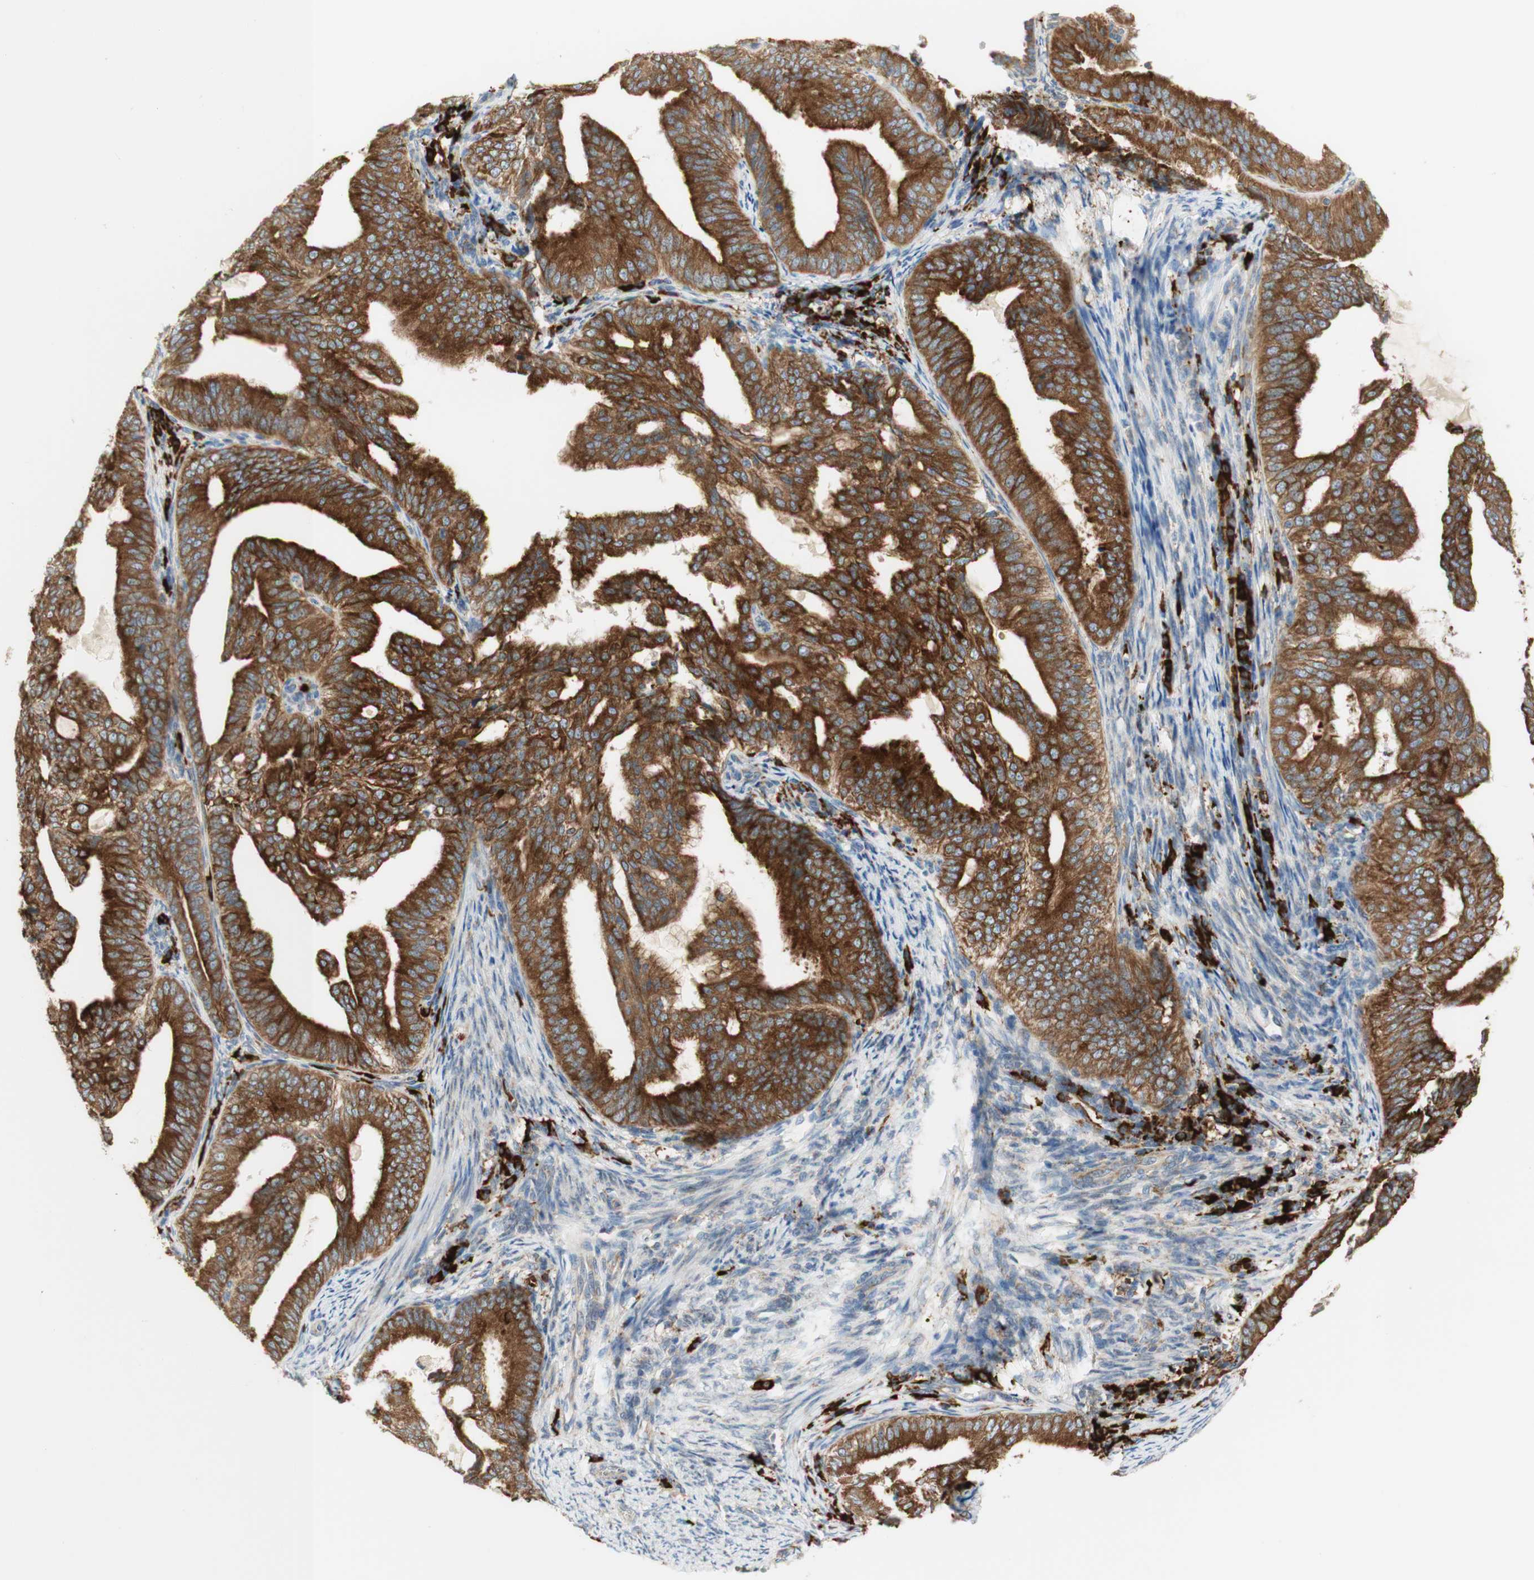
{"staining": {"intensity": "strong", "quantity": ">75%", "location": "cytoplasmic/membranous"}, "tissue": "endometrial cancer", "cell_type": "Tumor cells", "image_type": "cancer", "snomed": [{"axis": "morphology", "description": "Adenocarcinoma, NOS"}, {"axis": "topography", "description": "Endometrium"}], "caption": "Protein analysis of endometrial cancer tissue displays strong cytoplasmic/membranous expression in approximately >75% of tumor cells. The protein is shown in brown color, while the nuclei are stained blue.", "gene": "MANF", "patient": {"sex": "female", "age": 58}}